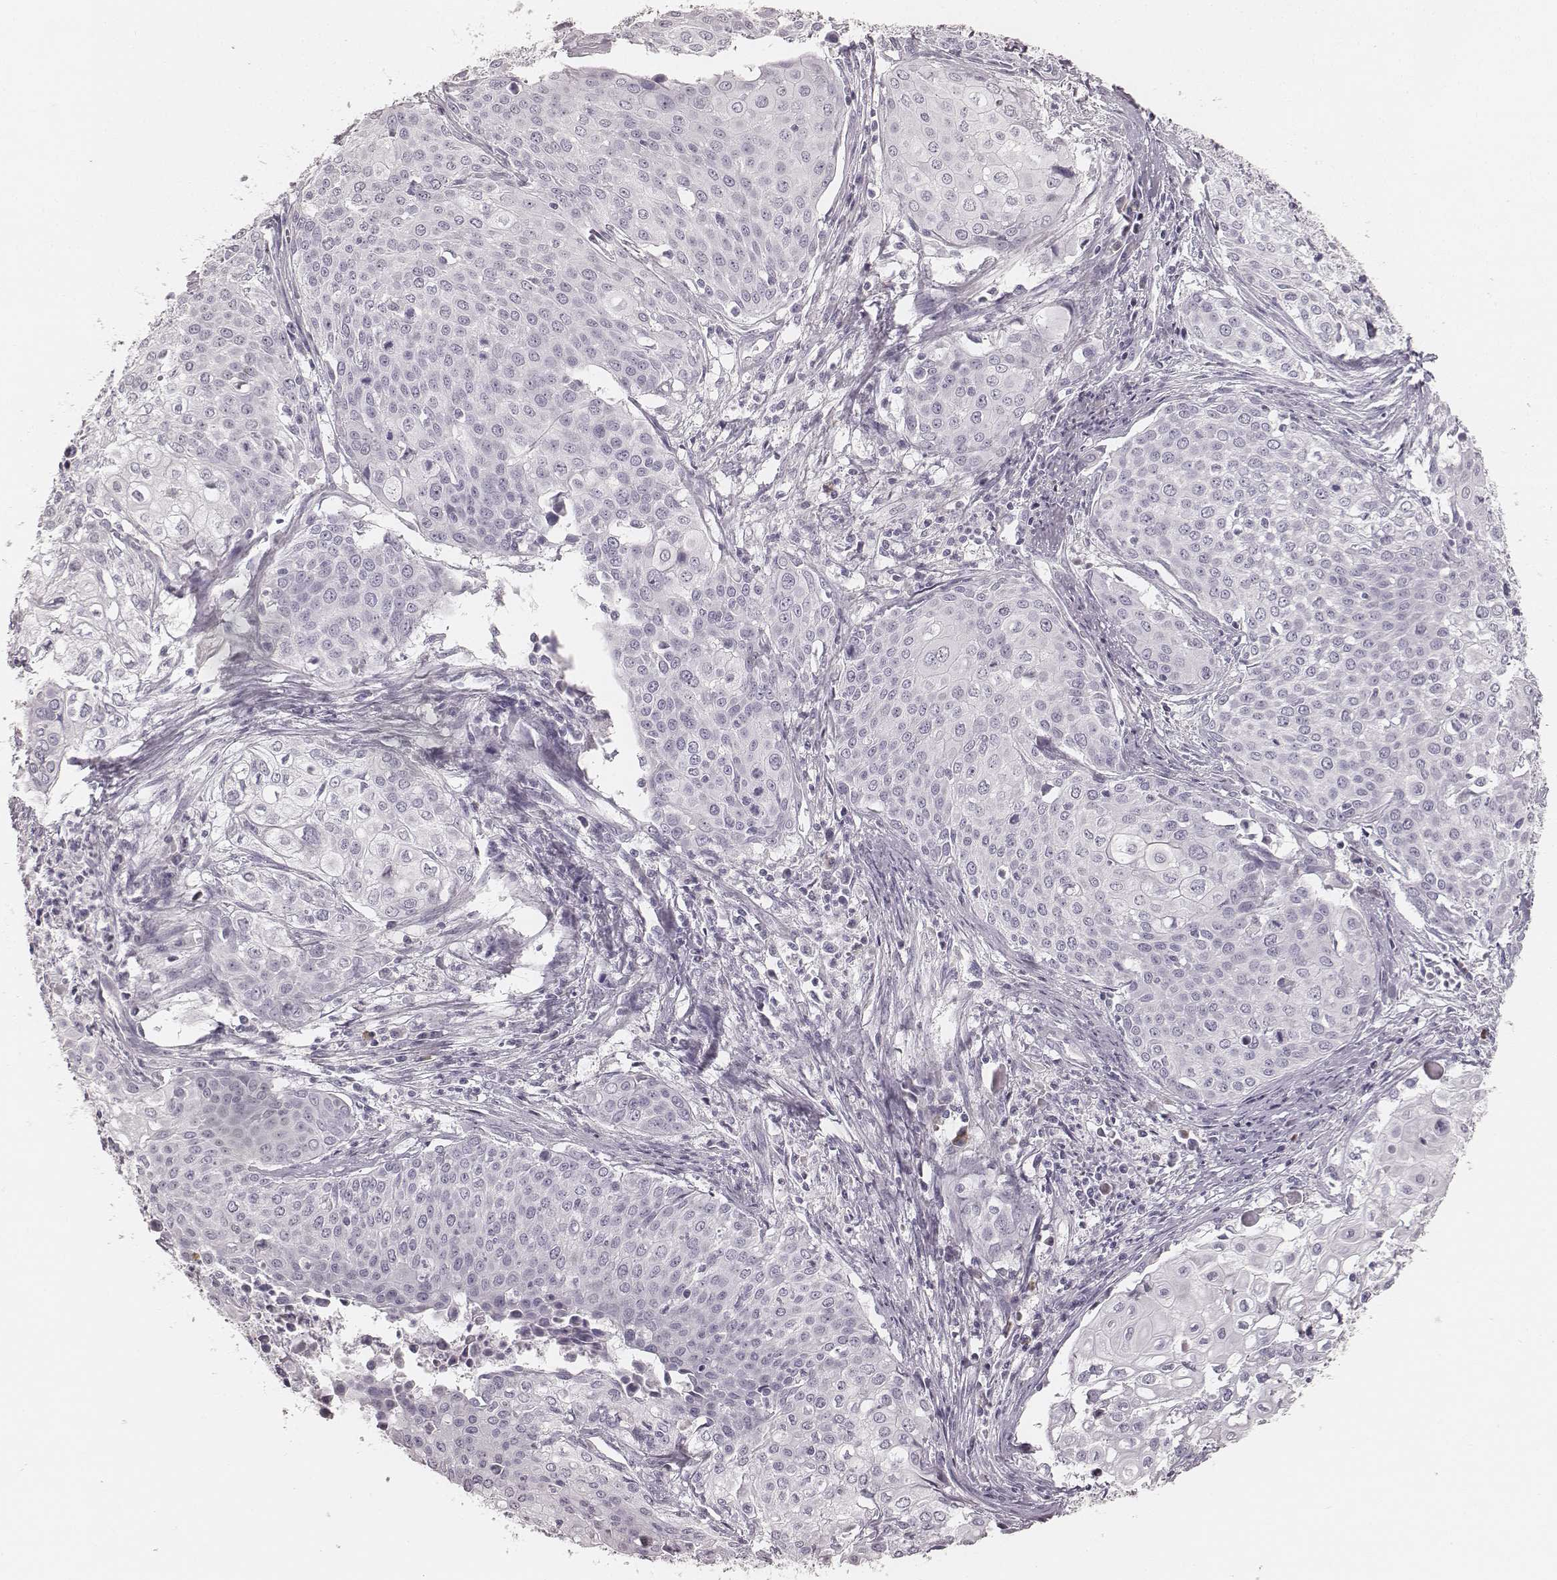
{"staining": {"intensity": "negative", "quantity": "none", "location": "none"}, "tissue": "cervical cancer", "cell_type": "Tumor cells", "image_type": "cancer", "snomed": [{"axis": "morphology", "description": "Squamous cell carcinoma, NOS"}, {"axis": "topography", "description": "Cervix"}], "caption": "Squamous cell carcinoma (cervical) was stained to show a protein in brown. There is no significant expression in tumor cells.", "gene": "KRT82", "patient": {"sex": "female", "age": 39}}